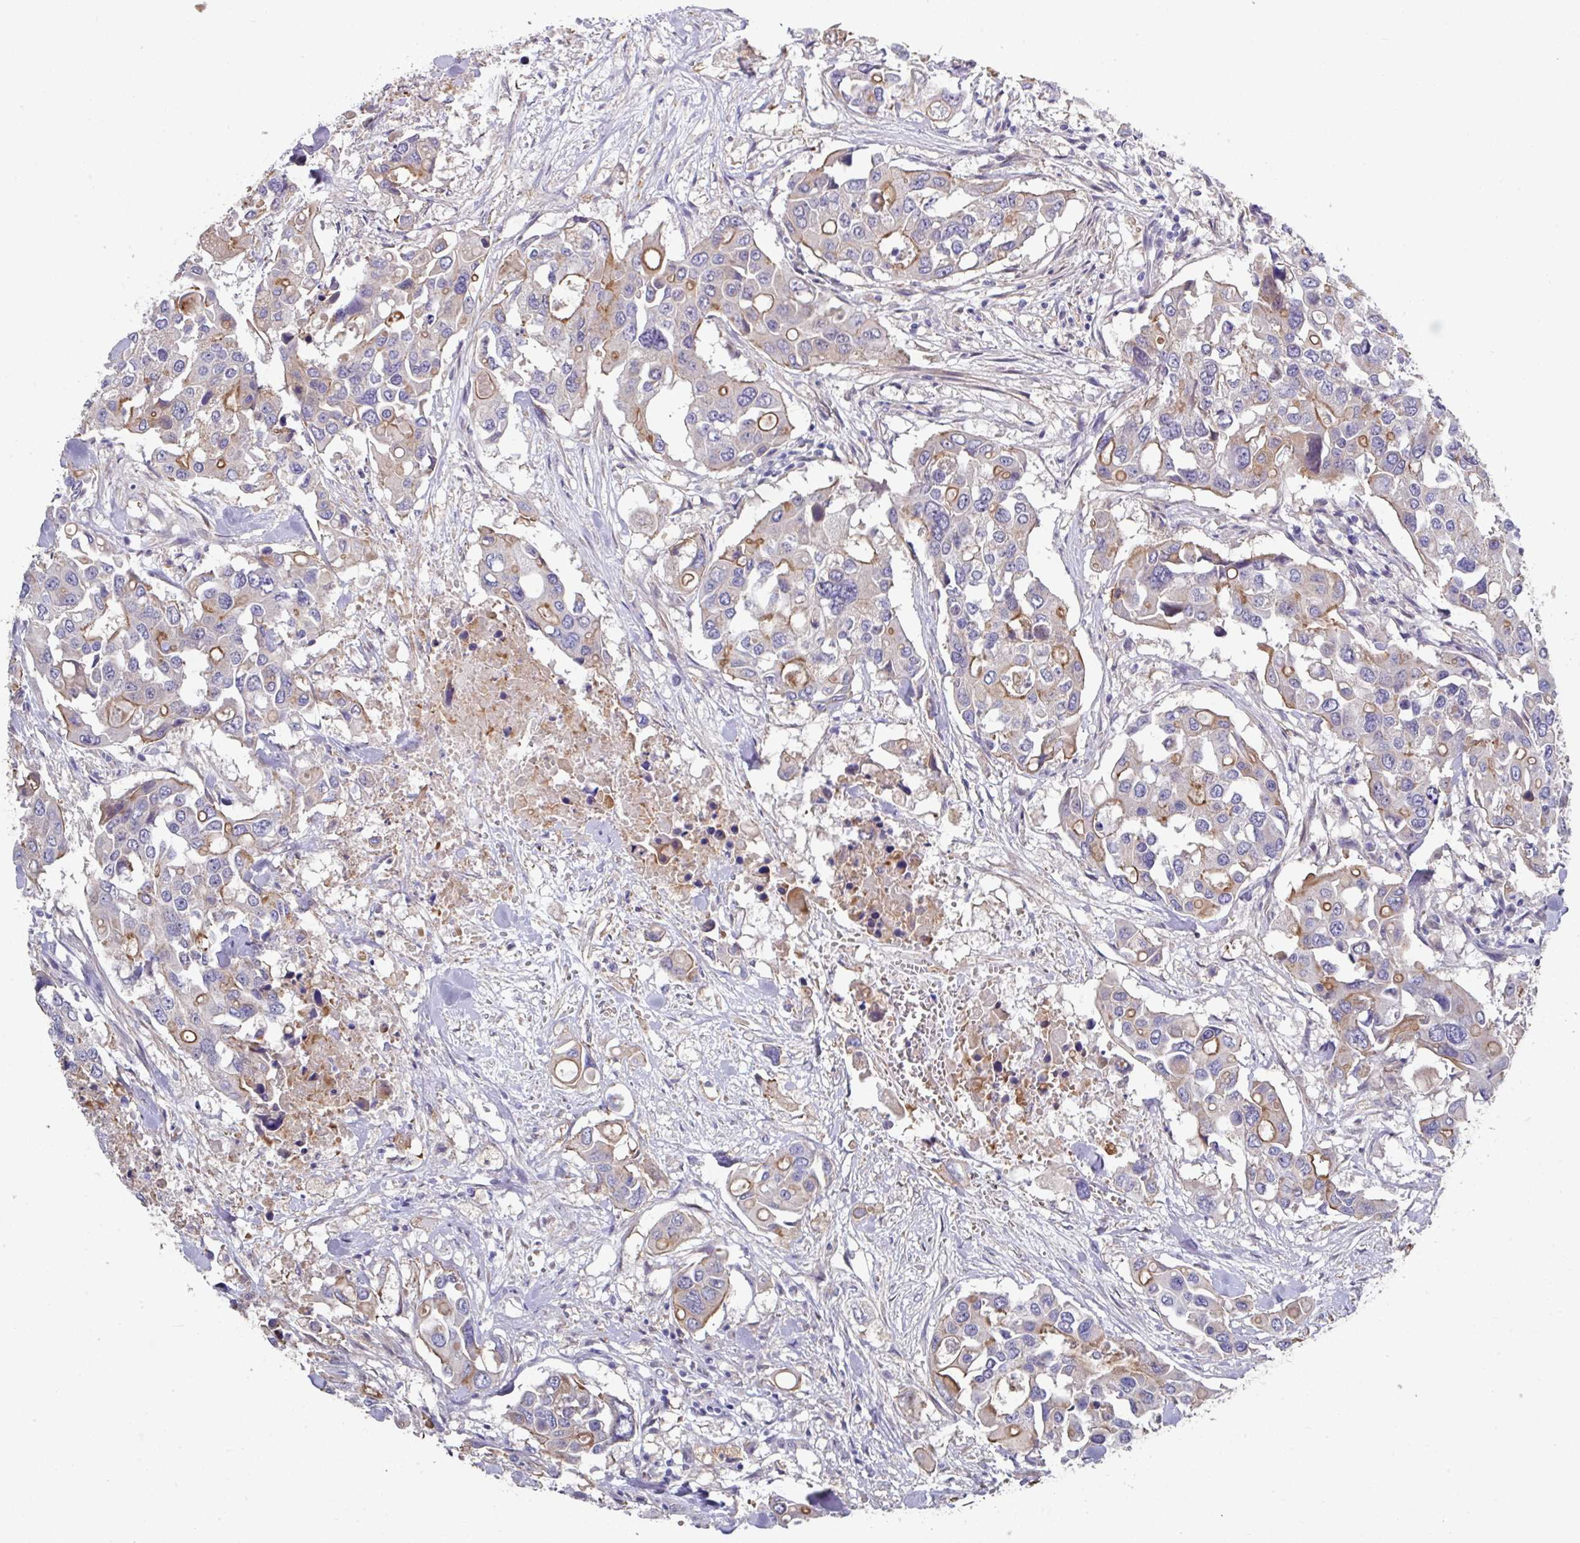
{"staining": {"intensity": "moderate", "quantity": "25%-75%", "location": "cytoplasmic/membranous"}, "tissue": "colorectal cancer", "cell_type": "Tumor cells", "image_type": "cancer", "snomed": [{"axis": "morphology", "description": "Adenocarcinoma, NOS"}, {"axis": "topography", "description": "Colon"}], "caption": "Immunohistochemical staining of adenocarcinoma (colorectal) reveals moderate cytoplasmic/membranous protein positivity in approximately 25%-75% of tumor cells.", "gene": "PRR5", "patient": {"sex": "male", "age": 77}}